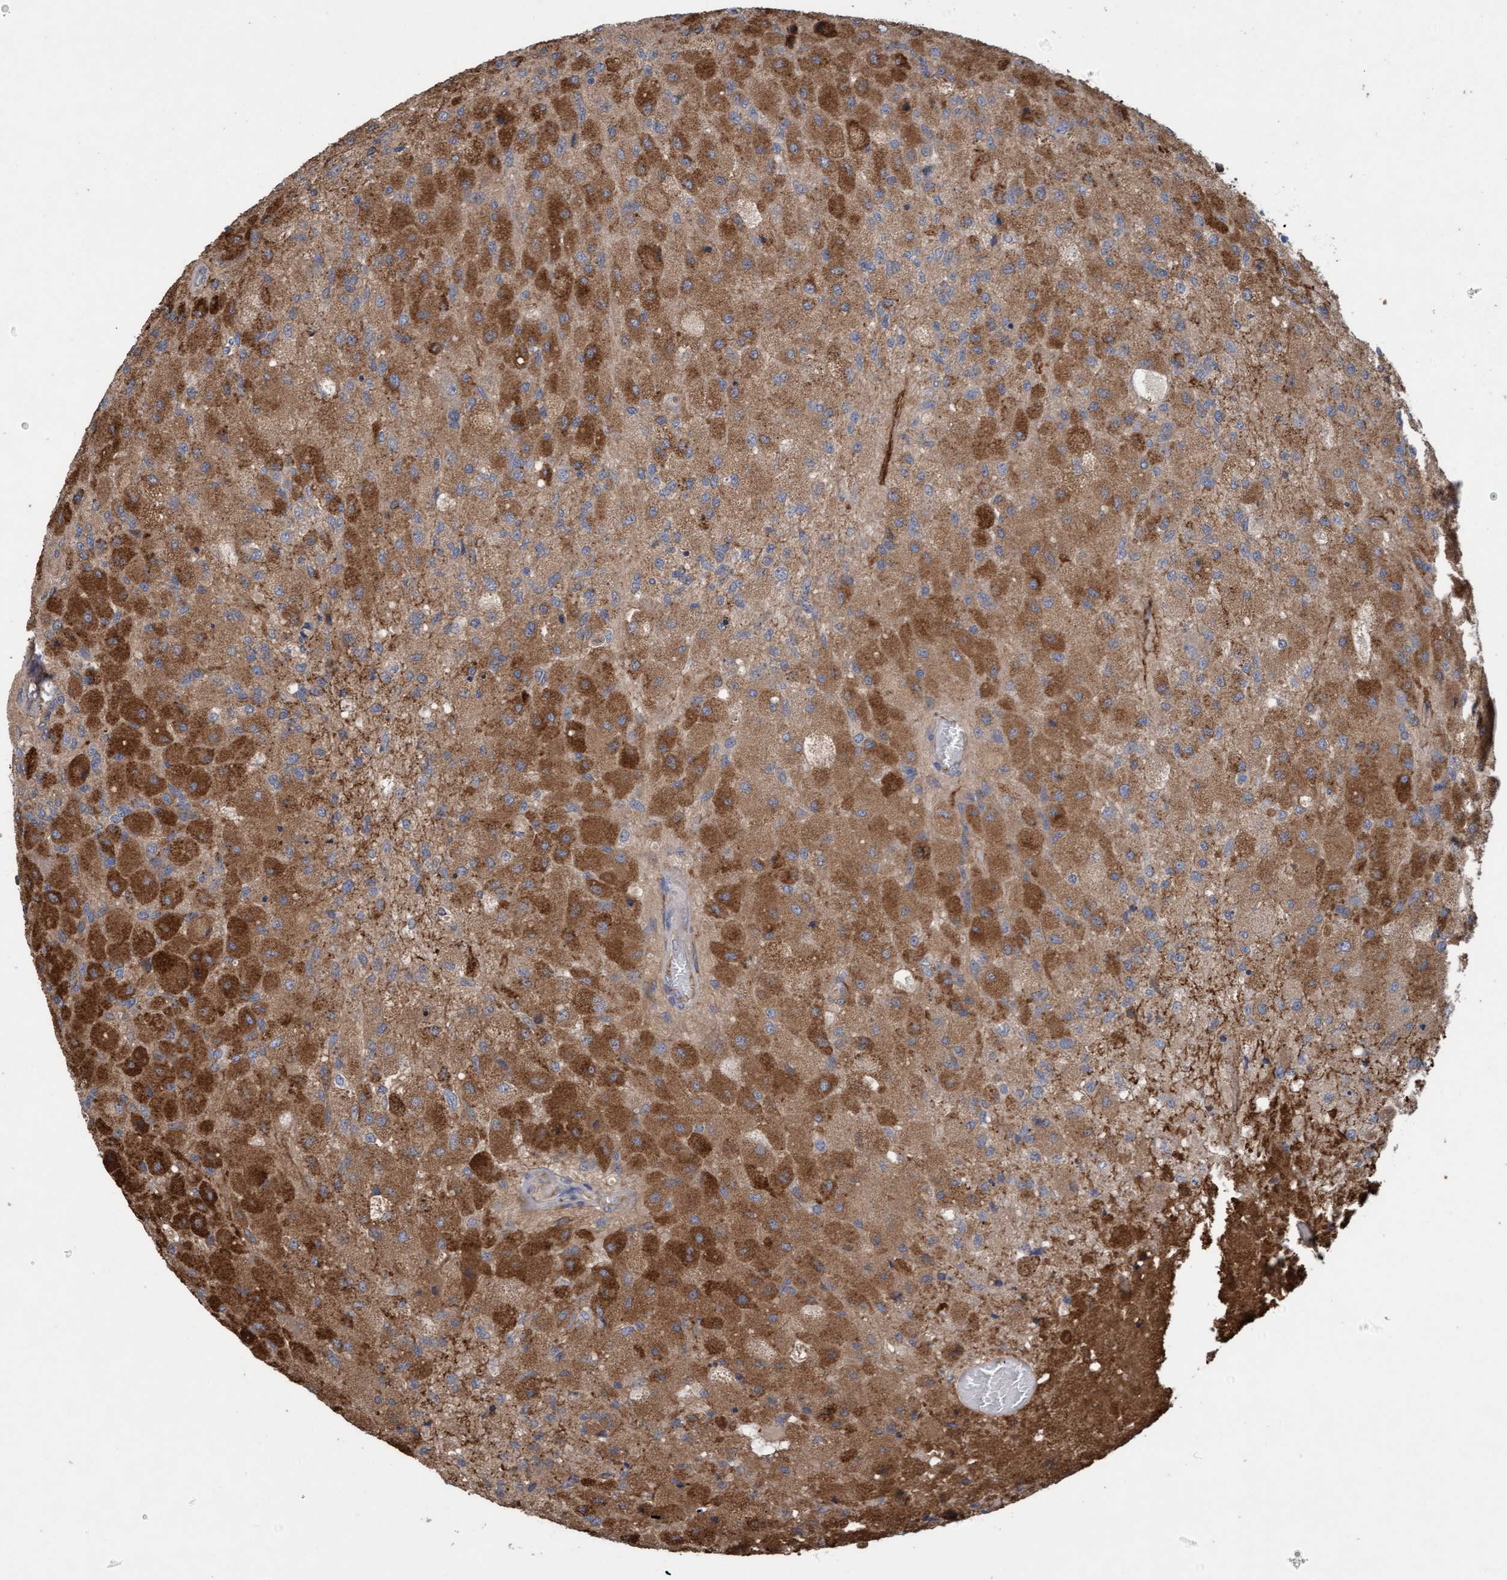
{"staining": {"intensity": "strong", "quantity": ">75%", "location": "cytoplasmic/membranous"}, "tissue": "glioma", "cell_type": "Tumor cells", "image_type": "cancer", "snomed": [{"axis": "morphology", "description": "Normal tissue, NOS"}, {"axis": "morphology", "description": "Glioma, malignant, High grade"}, {"axis": "topography", "description": "Cerebral cortex"}], "caption": "High-grade glioma (malignant) was stained to show a protein in brown. There is high levels of strong cytoplasmic/membranous staining in about >75% of tumor cells.", "gene": "DDHD2", "patient": {"sex": "male", "age": 77}}